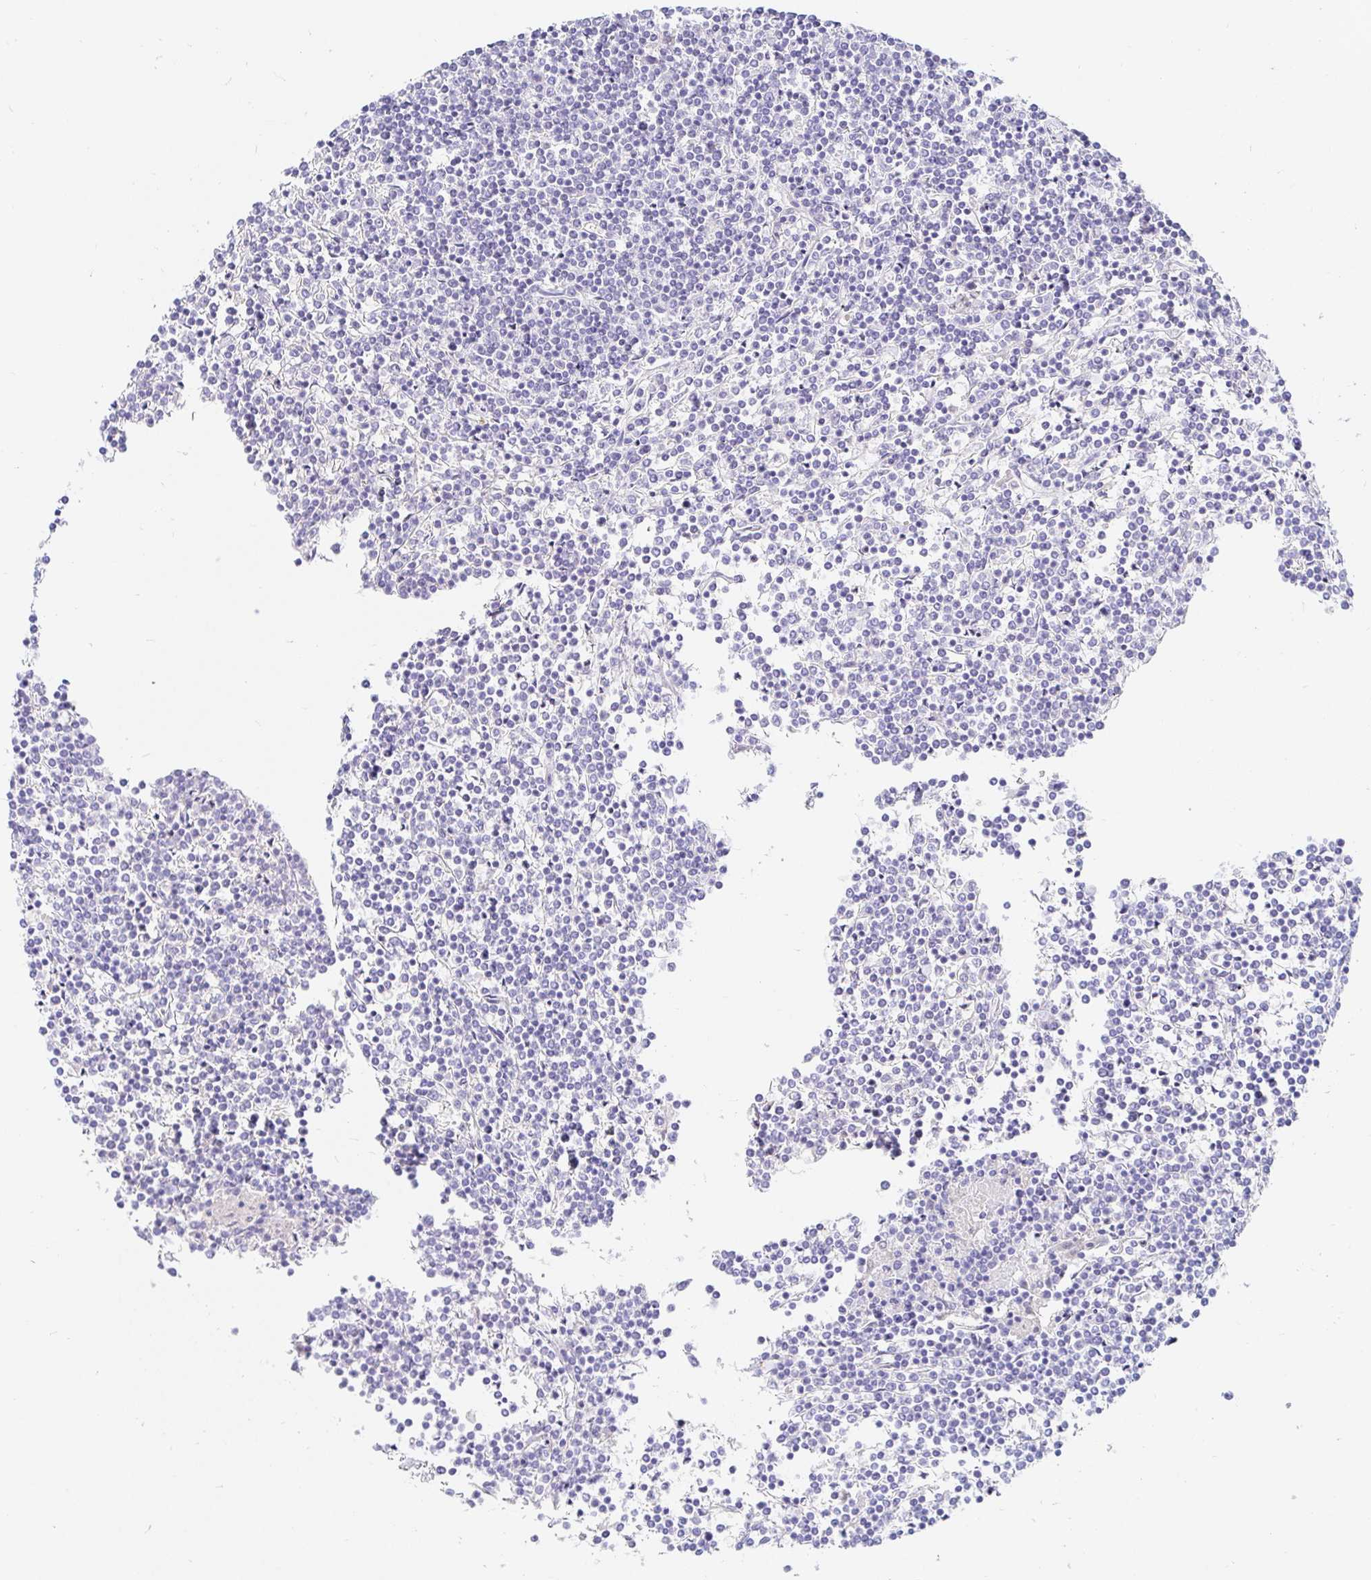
{"staining": {"intensity": "negative", "quantity": "none", "location": "none"}, "tissue": "lymphoma", "cell_type": "Tumor cells", "image_type": "cancer", "snomed": [{"axis": "morphology", "description": "Malignant lymphoma, non-Hodgkin's type, Low grade"}, {"axis": "topography", "description": "Spleen"}], "caption": "A high-resolution photomicrograph shows immunohistochemistry staining of lymphoma, which displays no significant staining in tumor cells.", "gene": "NR2E1", "patient": {"sex": "female", "age": 19}}